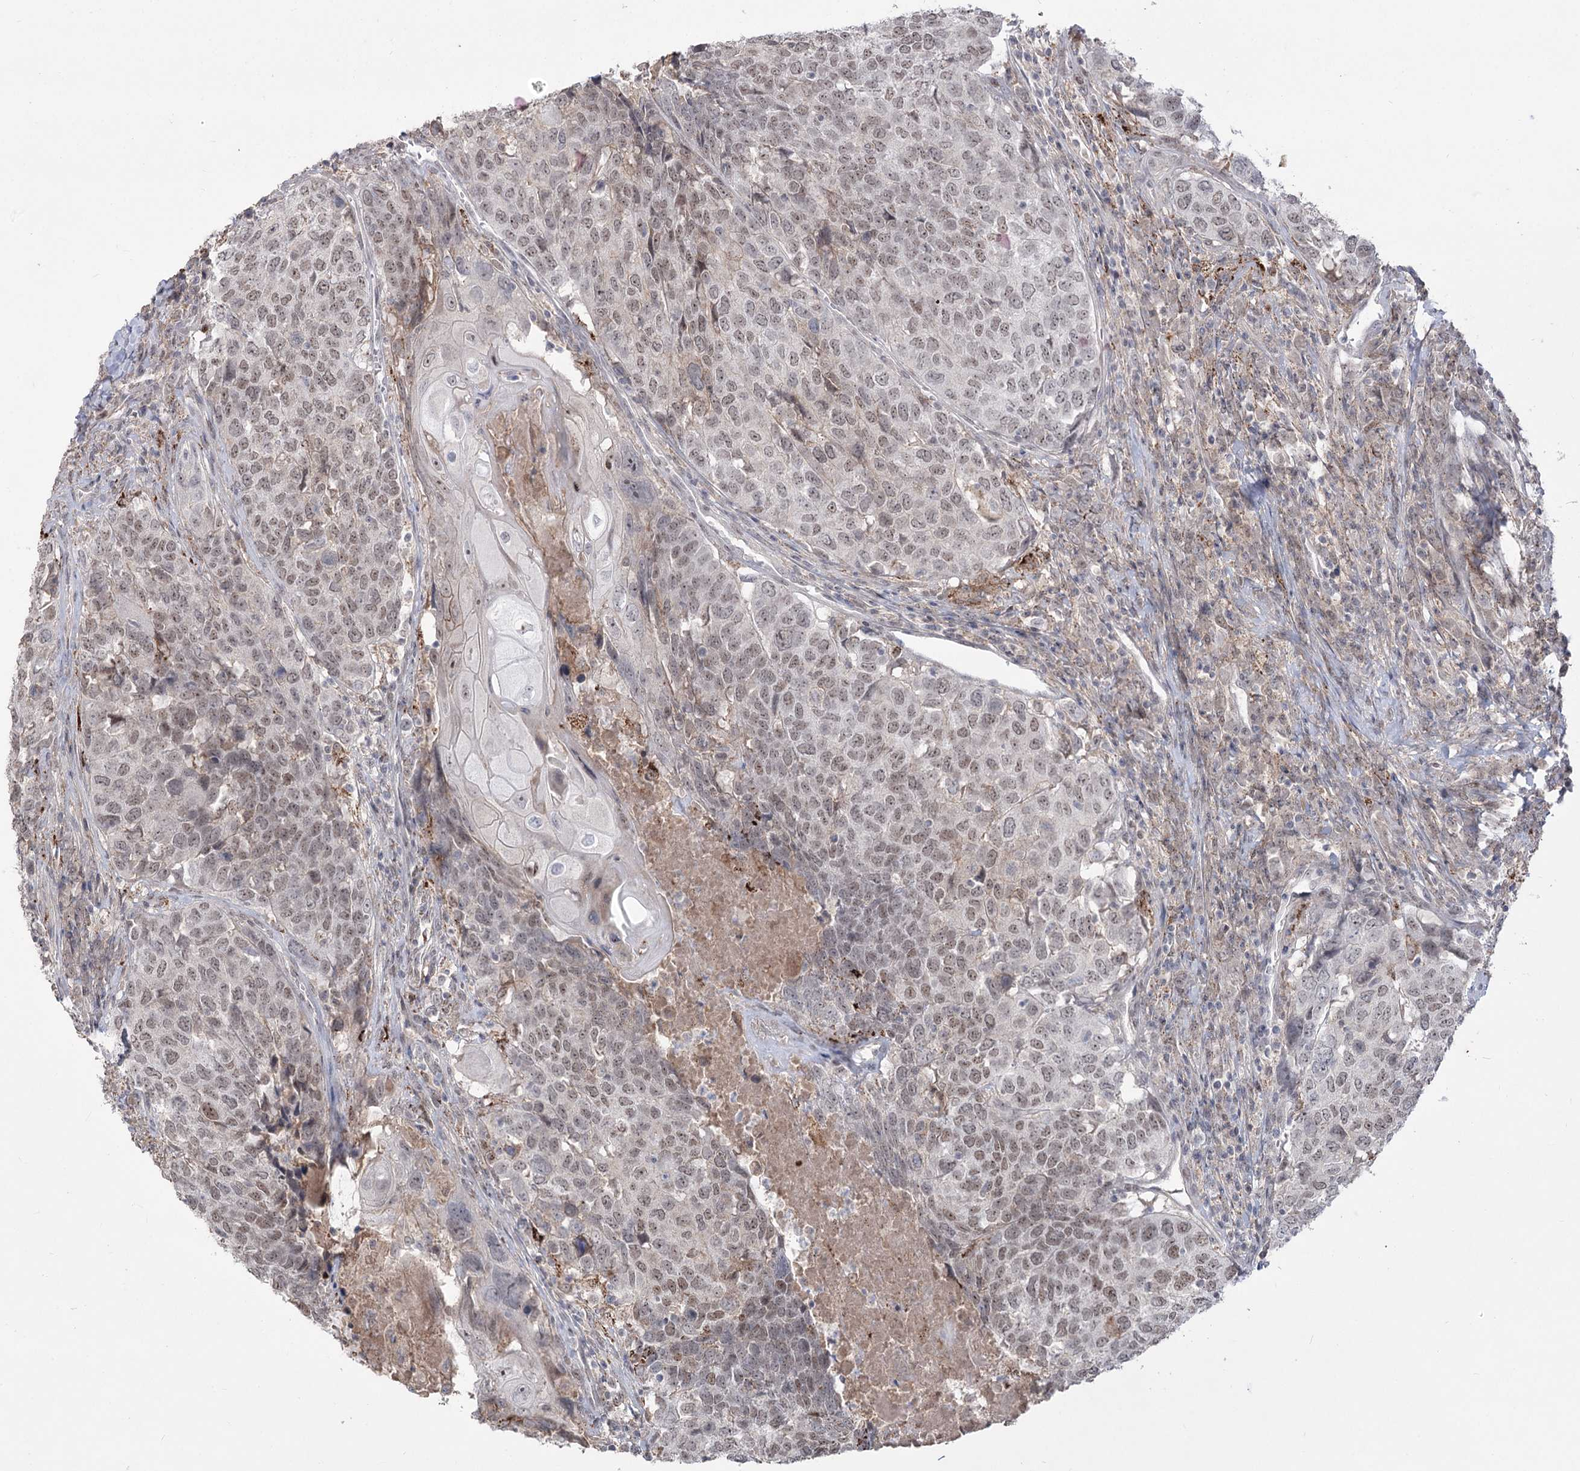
{"staining": {"intensity": "weak", "quantity": ">75%", "location": "nuclear"}, "tissue": "head and neck cancer", "cell_type": "Tumor cells", "image_type": "cancer", "snomed": [{"axis": "morphology", "description": "Squamous cell carcinoma, NOS"}, {"axis": "topography", "description": "Head-Neck"}], "caption": "Approximately >75% of tumor cells in head and neck squamous cell carcinoma reveal weak nuclear protein staining as visualized by brown immunohistochemical staining.", "gene": "ZSCAN23", "patient": {"sex": "male", "age": 66}}